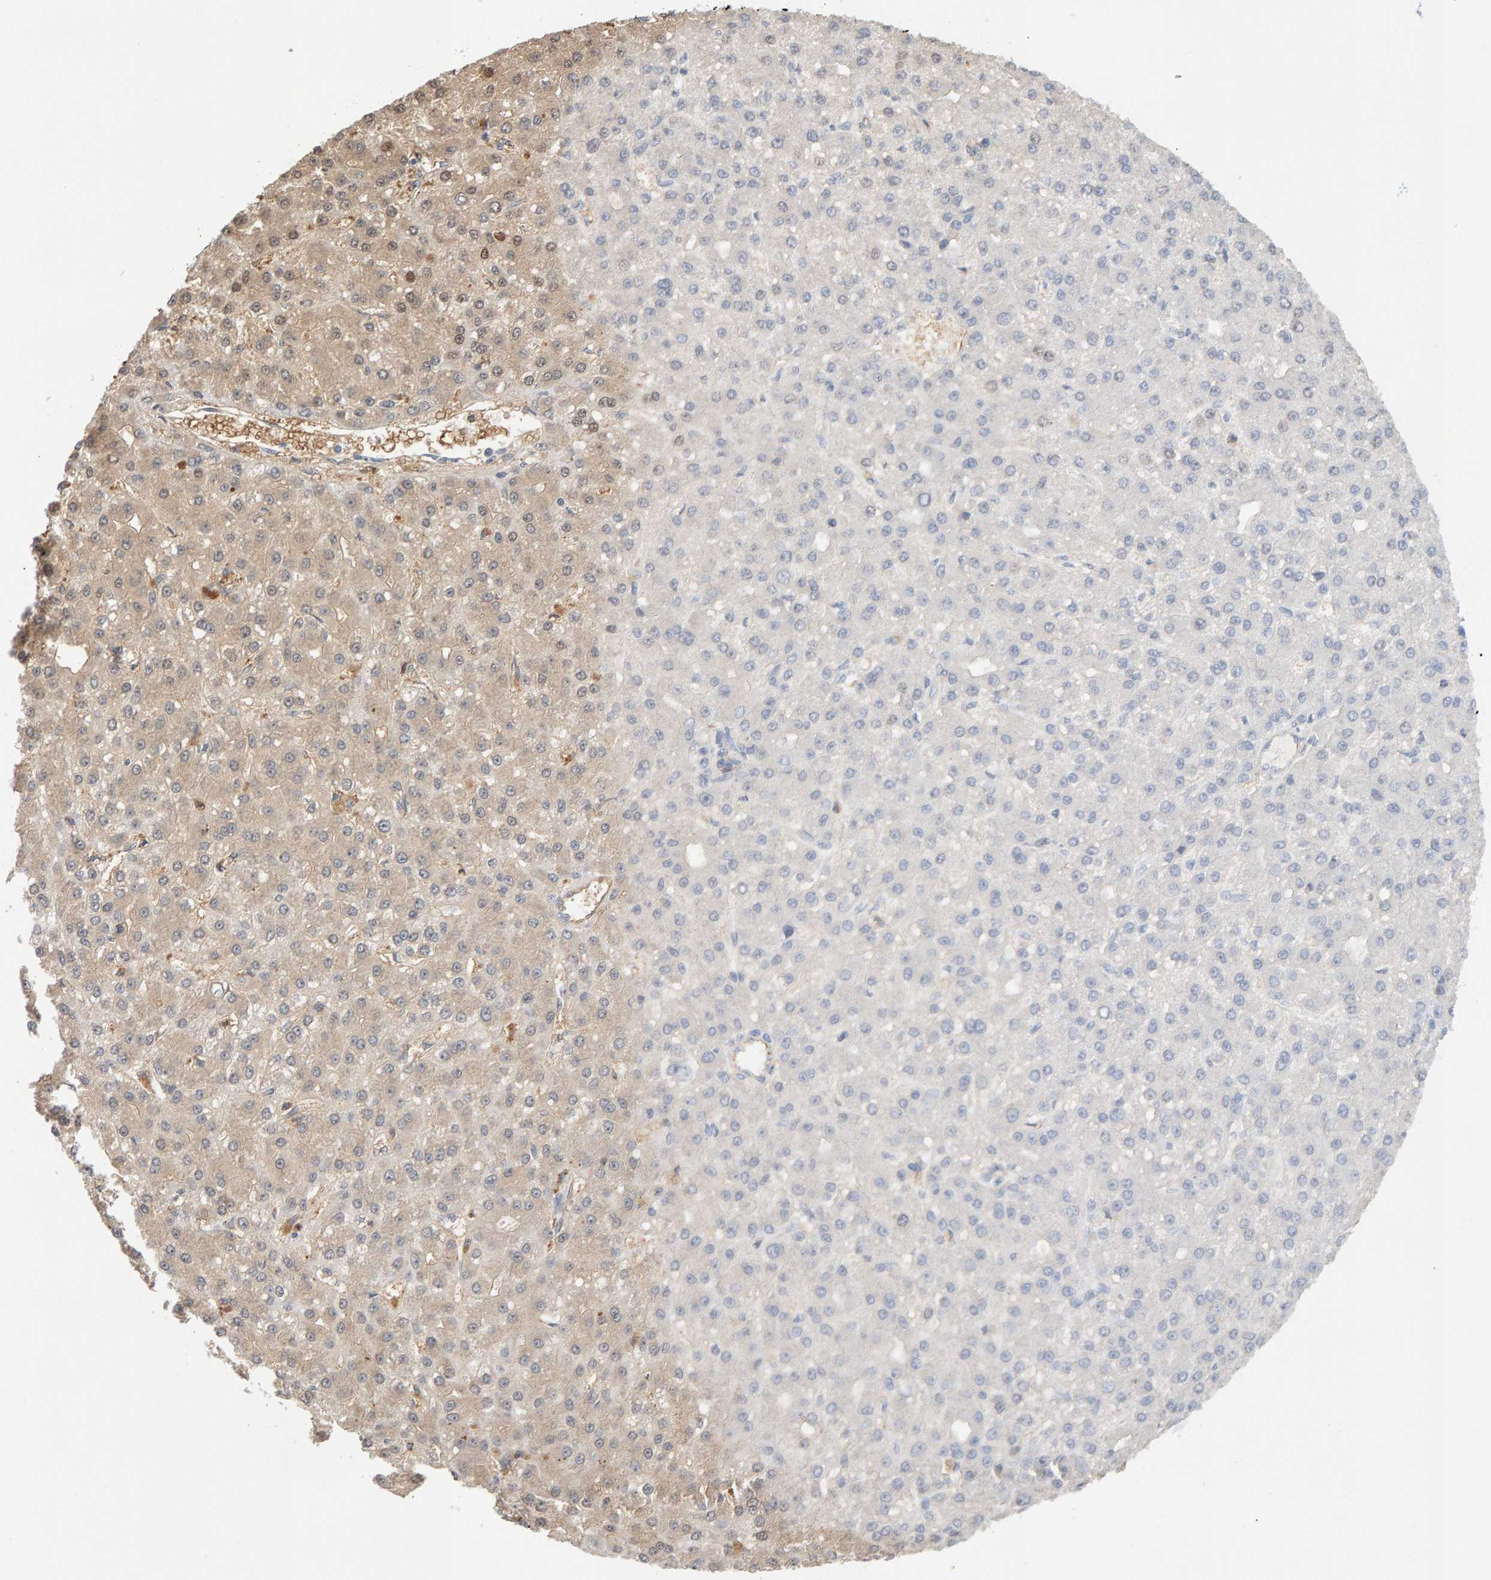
{"staining": {"intensity": "weak", "quantity": "<25%", "location": "cytoplasmic/membranous,nuclear"}, "tissue": "liver cancer", "cell_type": "Tumor cells", "image_type": "cancer", "snomed": [{"axis": "morphology", "description": "Carcinoma, Hepatocellular, NOS"}, {"axis": "topography", "description": "Liver"}], "caption": "This is an immunohistochemistry (IHC) photomicrograph of human hepatocellular carcinoma (liver). There is no expression in tumor cells.", "gene": "METRNL", "patient": {"sex": "male", "age": 67}}